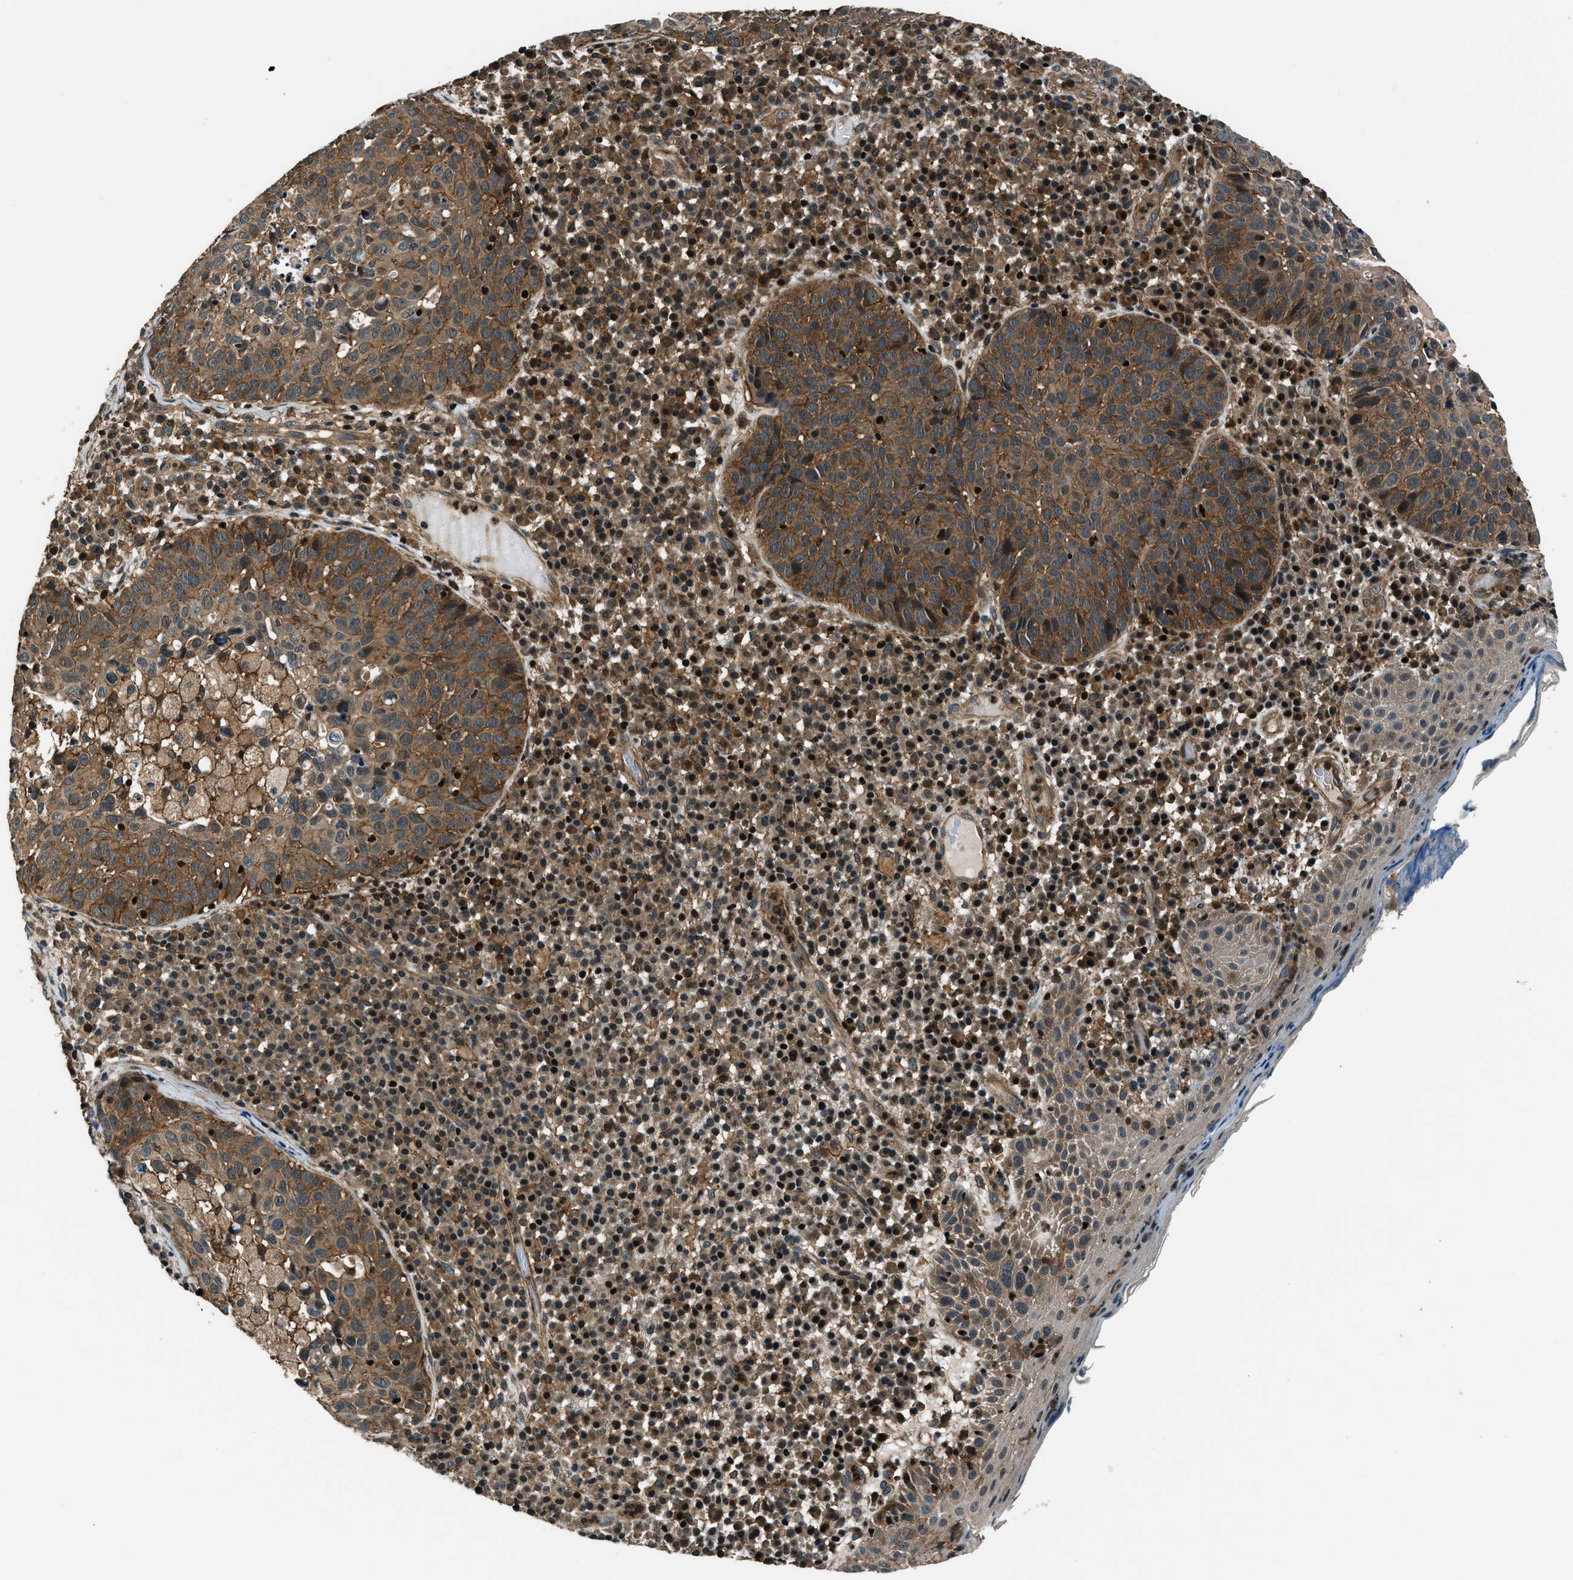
{"staining": {"intensity": "moderate", "quantity": ">75%", "location": "cytoplasmic/membranous"}, "tissue": "skin cancer", "cell_type": "Tumor cells", "image_type": "cancer", "snomed": [{"axis": "morphology", "description": "Squamous cell carcinoma in situ, NOS"}, {"axis": "morphology", "description": "Squamous cell carcinoma, NOS"}, {"axis": "topography", "description": "Skin"}], "caption": "IHC photomicrograph of skin cancer (squamous cell carcinoma) stained for a protein (brown), which exhibits medium levels of moderate cytoplasmic/membranous staining in about >75% of tumor cells.", "gene": "ARHGEF11", "patient": {"sex": "male", "age": 93}}